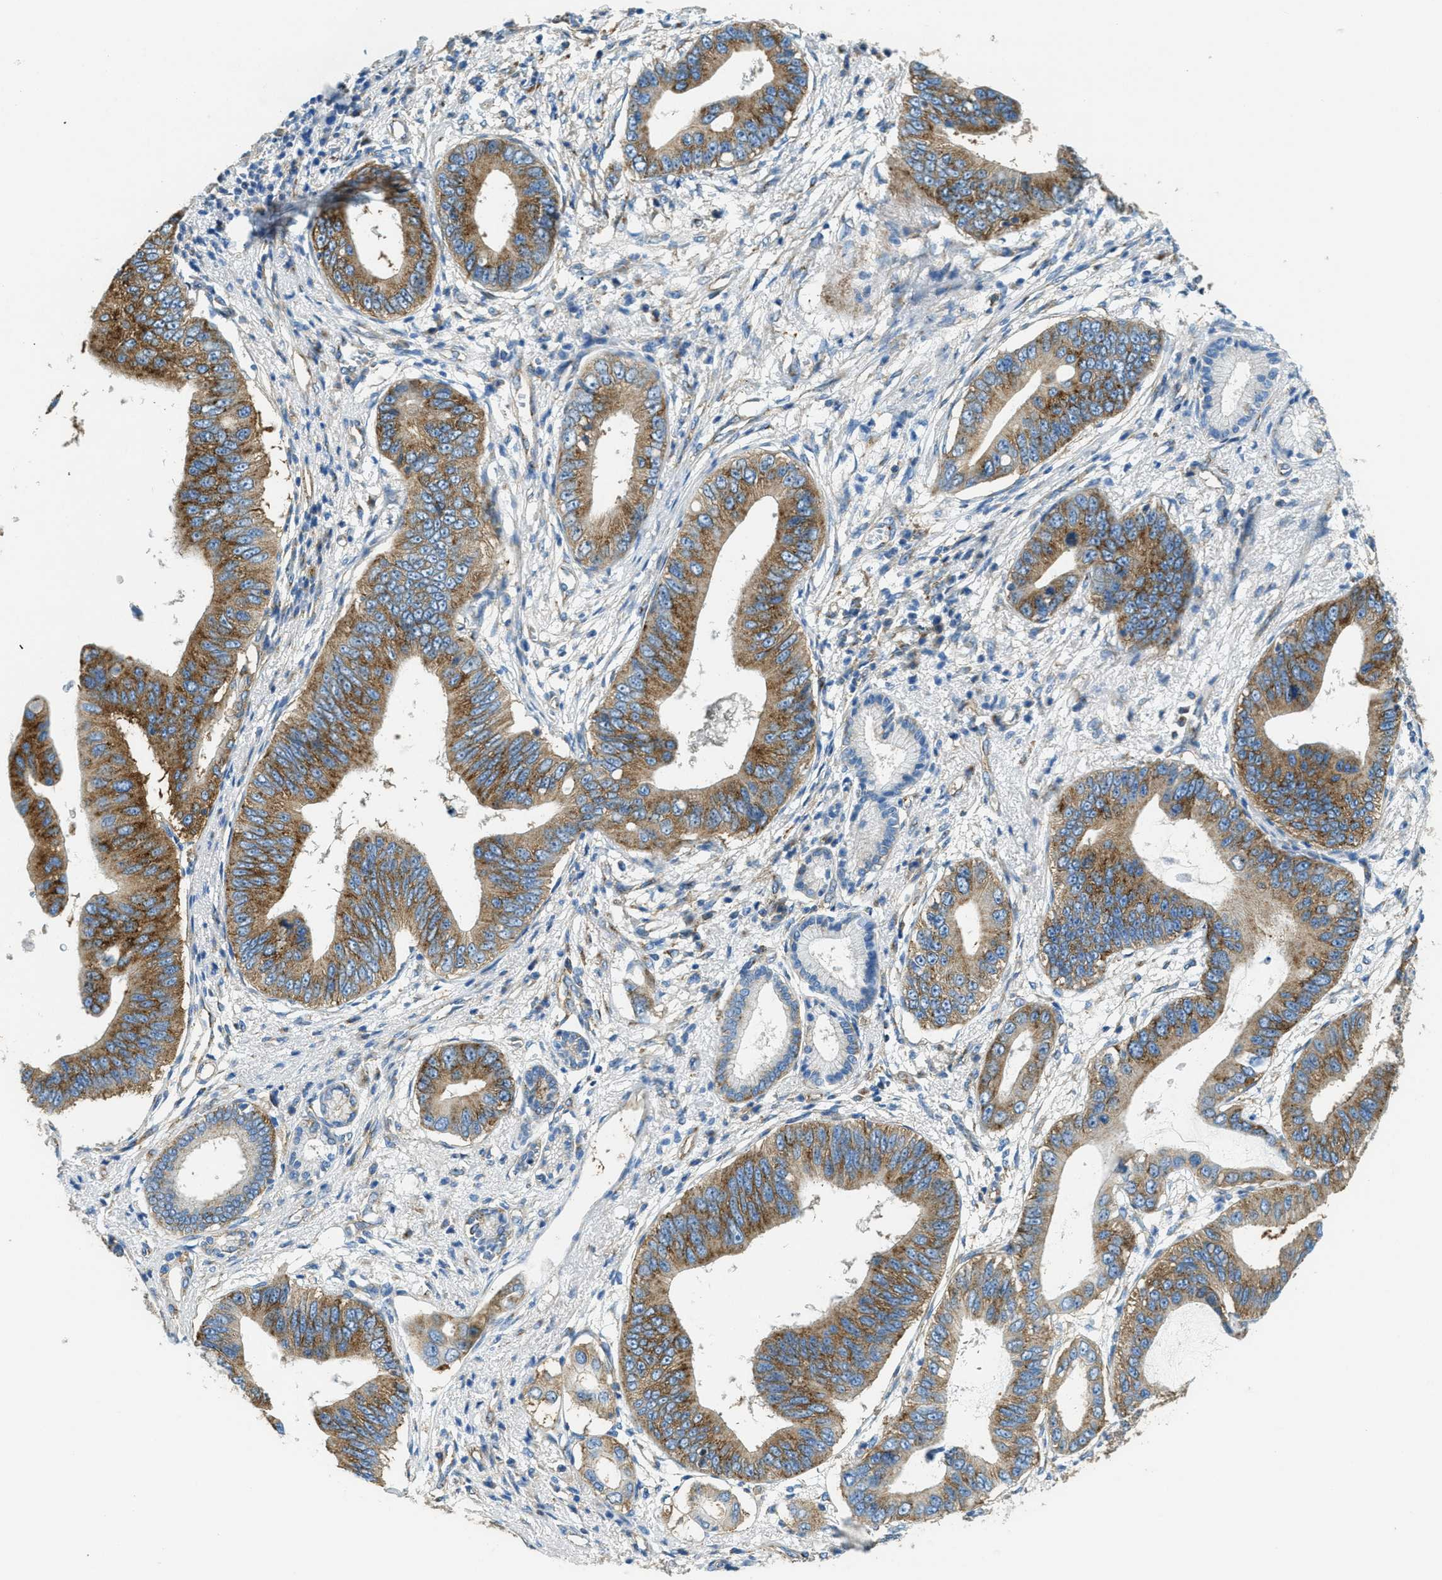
{"staining": {"intensity": "moderate", "quantity": ">75%", "location": "cytoplasmic/membranous"}, "tissue": "pancreatic cancer", "cell_type": "Tumor cells", "image_type": "cancer", "snomed": [{"axis": "morphology", "description": "Adenocarcinoma, NOS"}, {"axis": "topography", "description": "Pancreas"}], "caption": "There is medium levels of moderate cytoplasmic/membranous staining in tumor cells of pancreatic cancer, as demonstrated by immunohistochemical staining (brown color).", "gene": "AP2B1", "patient": {"sex": "male", "age": 77}}